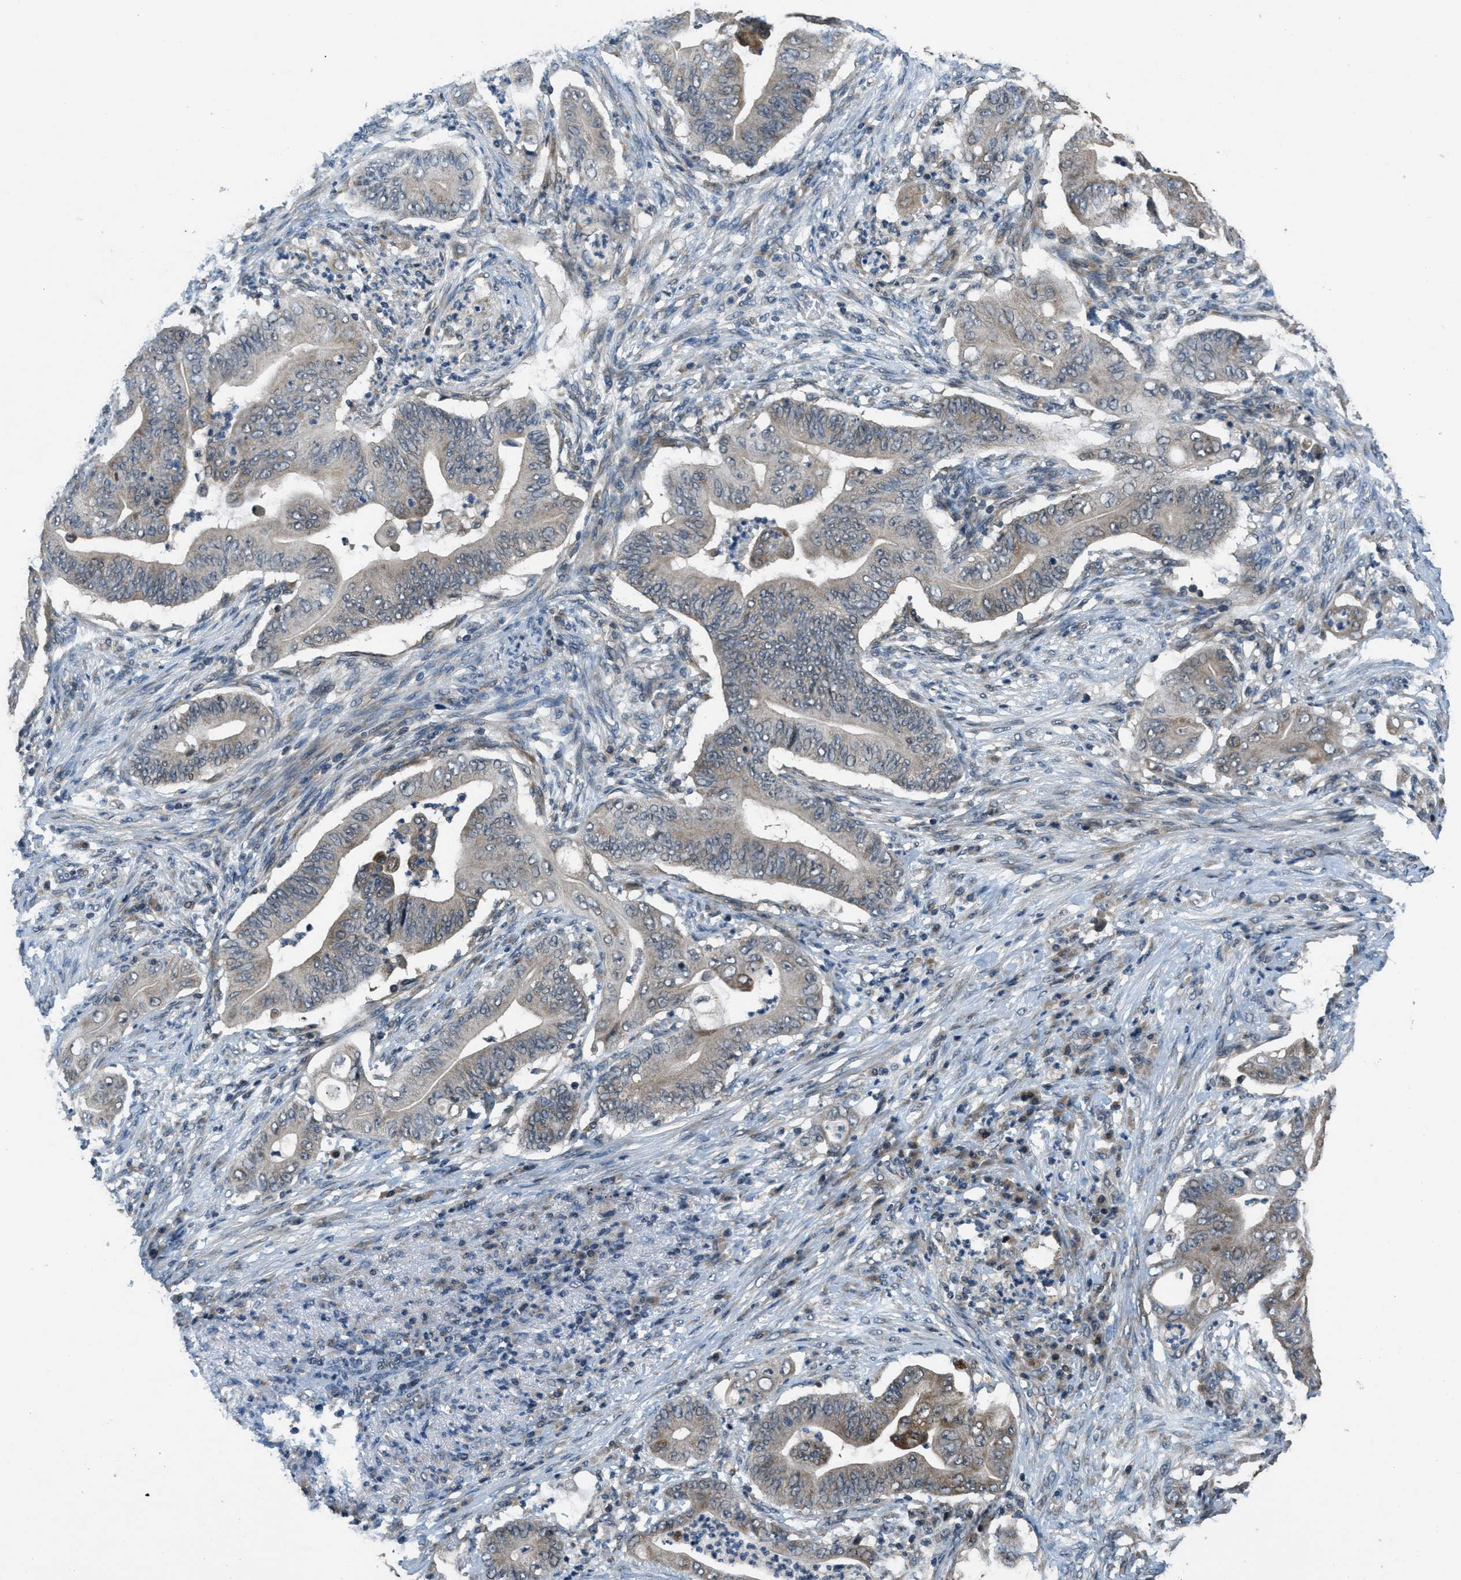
{"staining": {"intensity": "weak", "quantity": "<25%", "location": "cytoplasmic/membranous"}, "tissue": "stomach cancer", "cell_type": "Tumor cells", "image_type": "cancer", "snomed": [{"axis": "morphology", "description": "Adenocarcinoma, NOS"}, {"axis": "topography", "description": "Stomach"}], "caption": "Immunohistochemical staining of adenocarcinoma (stomach) exhibits no significant expression in tumor cells.", "gene": "NAT1", "patient": {"sex": "female", "age": 73}}